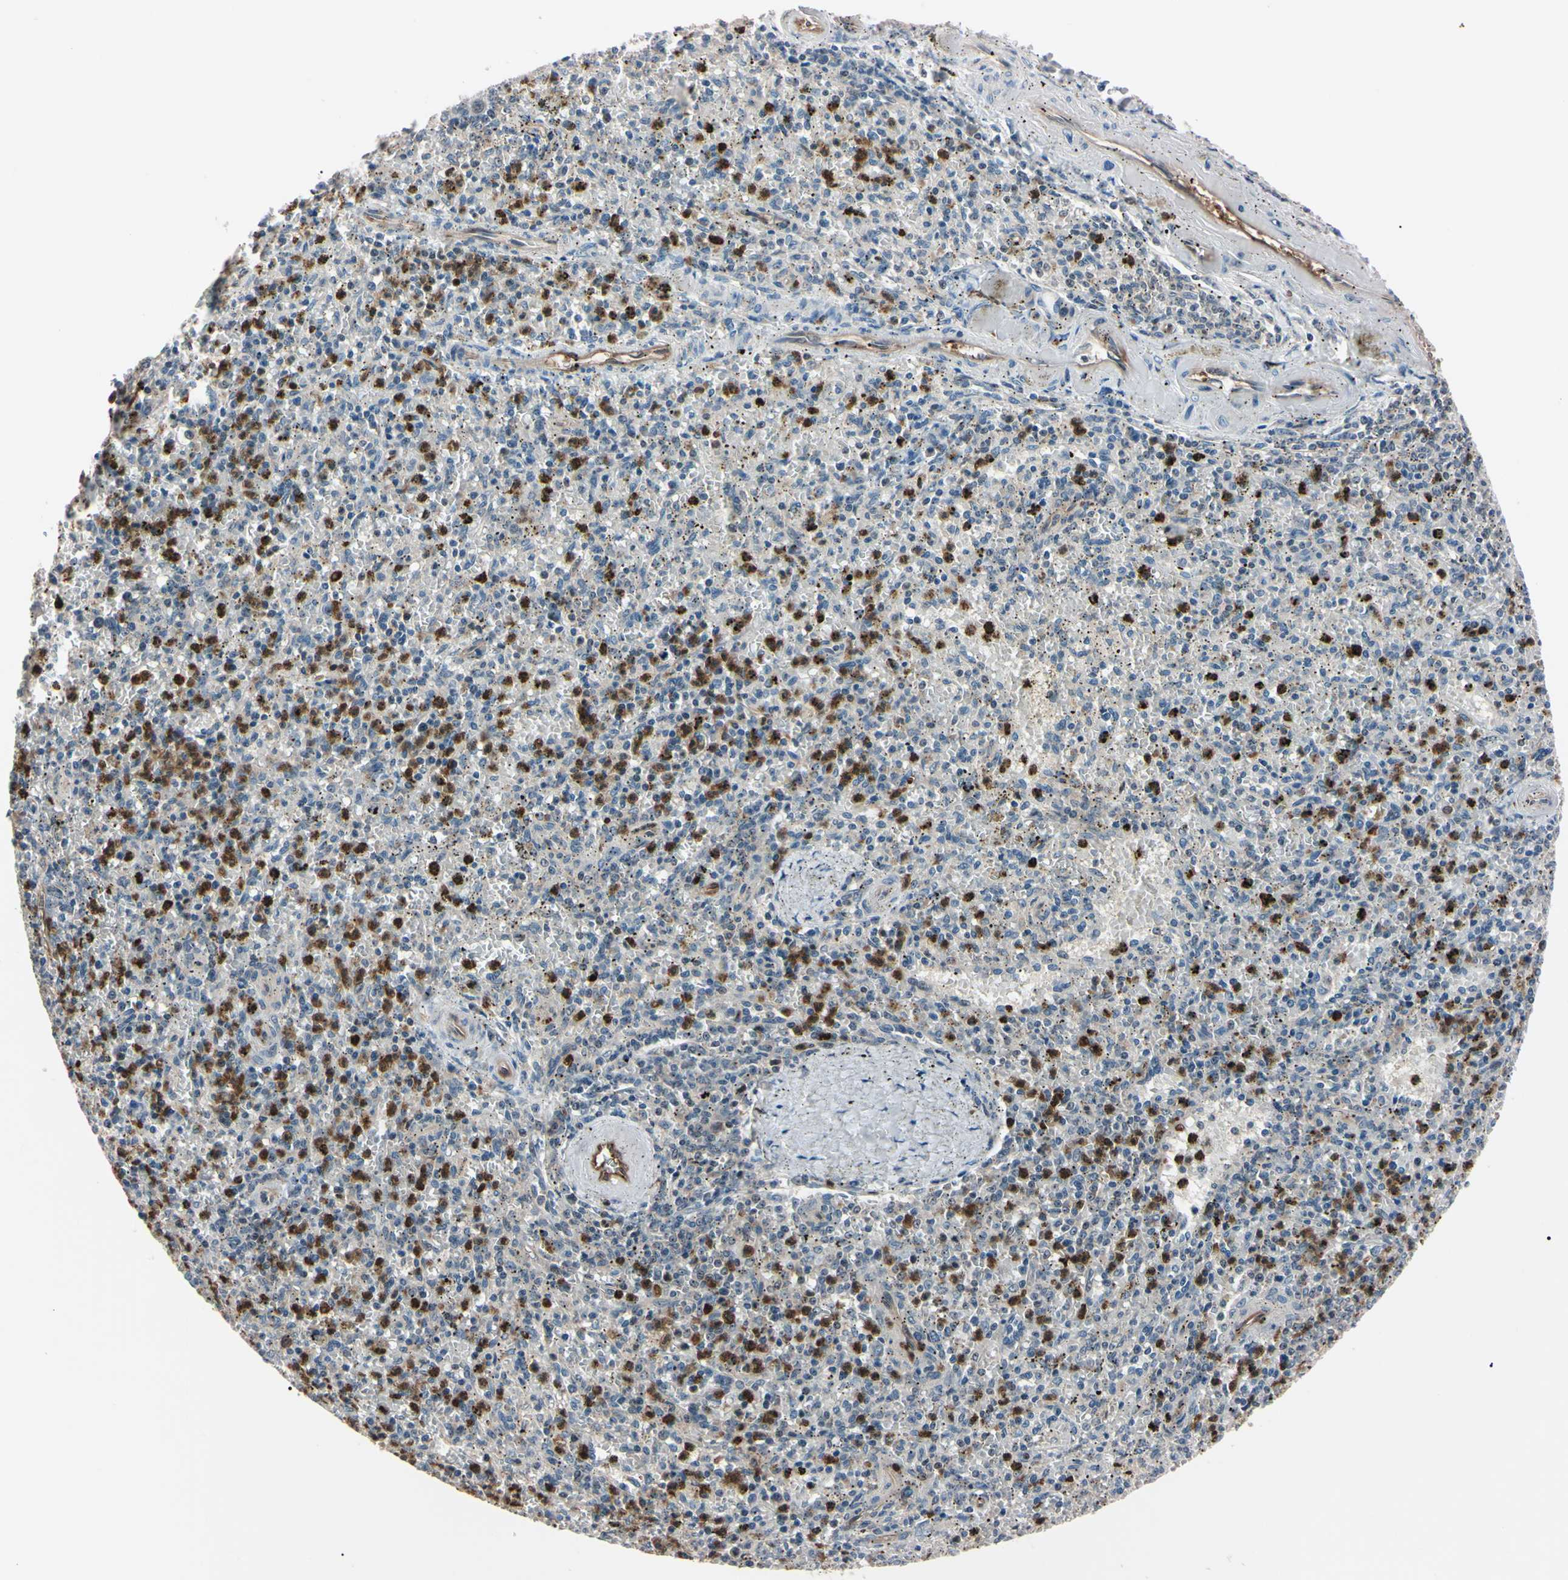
{"staining": {"intensity": "strong", "quantity": "25%-75%", "location": "cytoplasmic/membranous,nuclear"}, "tissue": "spleen", "cell_type": "Cells in red pulp", "image_type": "normal", "snomed": [{"axis": "morphology", "description": "Normal tissue, NOS"}, {"axis": "topography", "description": "Spleen"}], "caption": "This is a micrograph of immunohistochemistry (IHC) staining of unremarkable spleen, which shows strong positivity in the cytoplasmic/membranous,nuclear of cells in red pulp.", "gene": "TRAF5", "patient": {"sex": "male", "age": 72}}